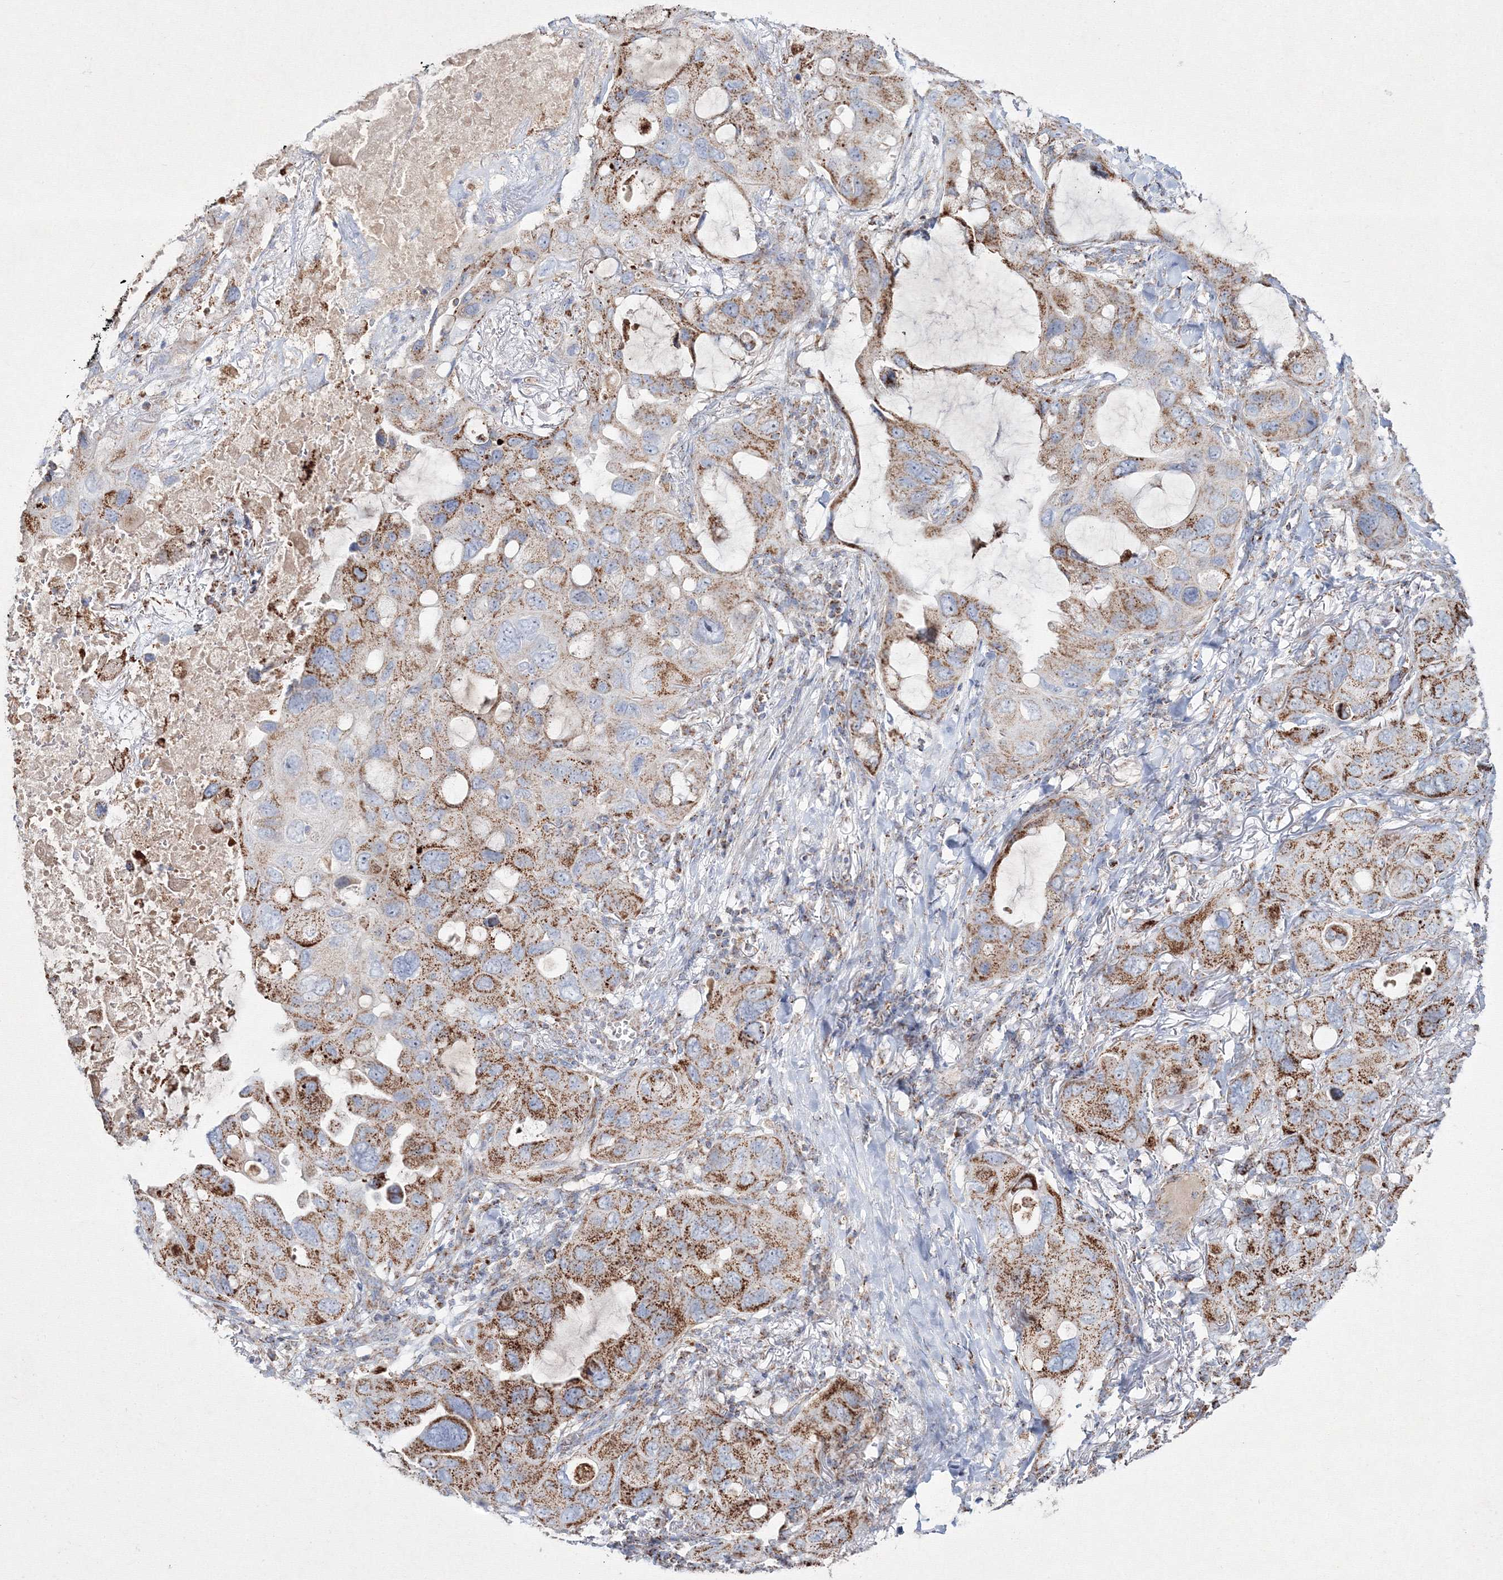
{"staining": {"intensity": "moderate", "quantity": ">75%", "location": "cytoplasmic/membranous"}, "tissue": "lung cancer", "cell_type": "Tumor cells", "image_type": "cancer", "snomed": [{"axis": "morphology", "description": "Squamous cell carcinoma, NOS"}, {"axis": "topography", "description": "Lung"}], "caption": "Immunohistochemical staining of lung cancer shows medium levels of moderate cytoplasmic/membranous expression in about >75% of tumor cells.", "gene": "IGSF9", "patient": {"sex": "female", "age": 73}}